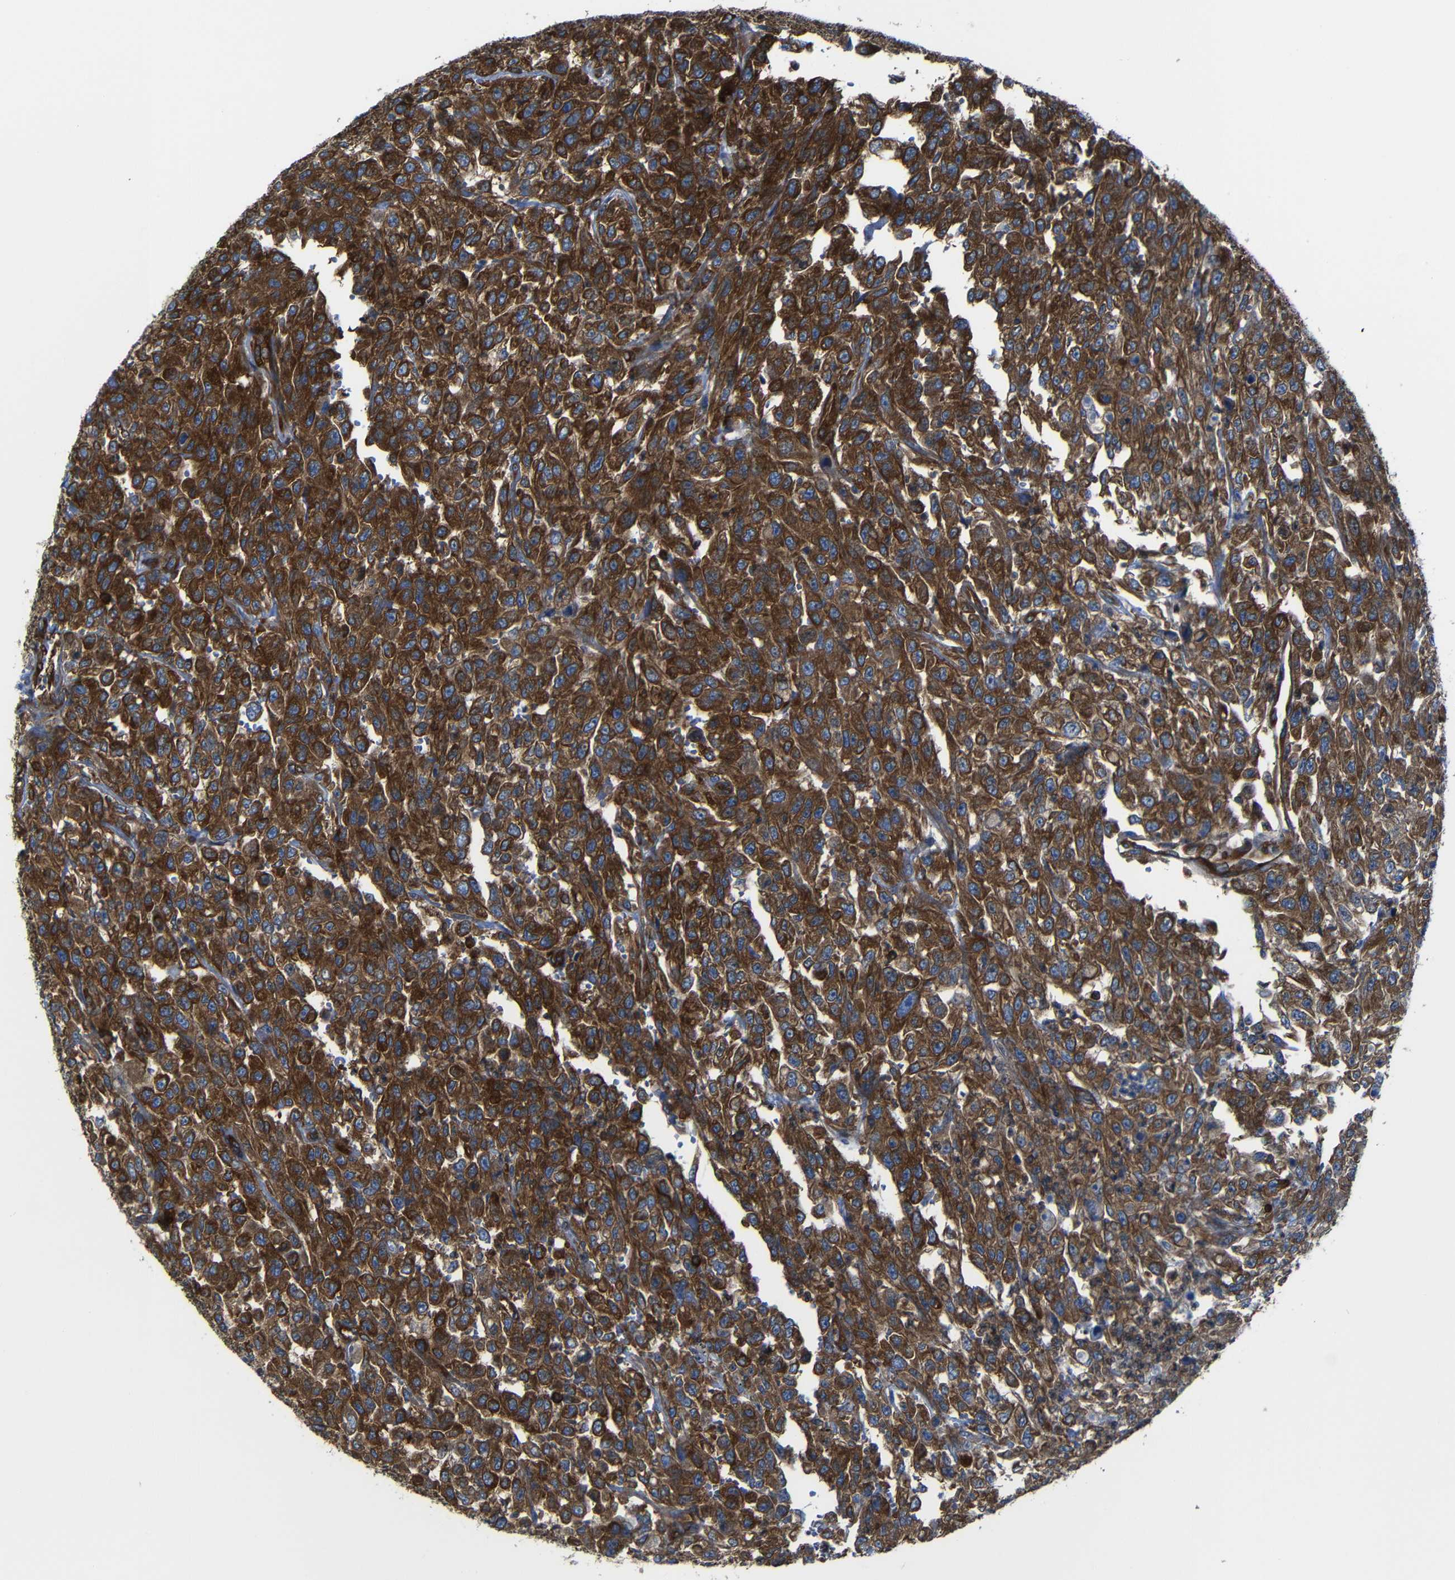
{"staining": {"intensity": "strong", "quantity": ">75%", "location": "cytoplasmic/membranous"}, "tissue": "urothelial cancer", "cell_type": "Tumor cells", "image_type": "cancer", "snomed": [{"axis": "morphology", "description": "Urothelial carcinoma, High grade"}, {"axis": "topography", "description": "Urinary bladder"}], "caption": "This is a micrograph of IHC staining of urothelial carcinoma (high-grade), which shows strong expression in the cytoplasmic/membranous of tumor cells.", "gene": "ARHGEF1", "patient": {"sex": "male", "age": 46}}